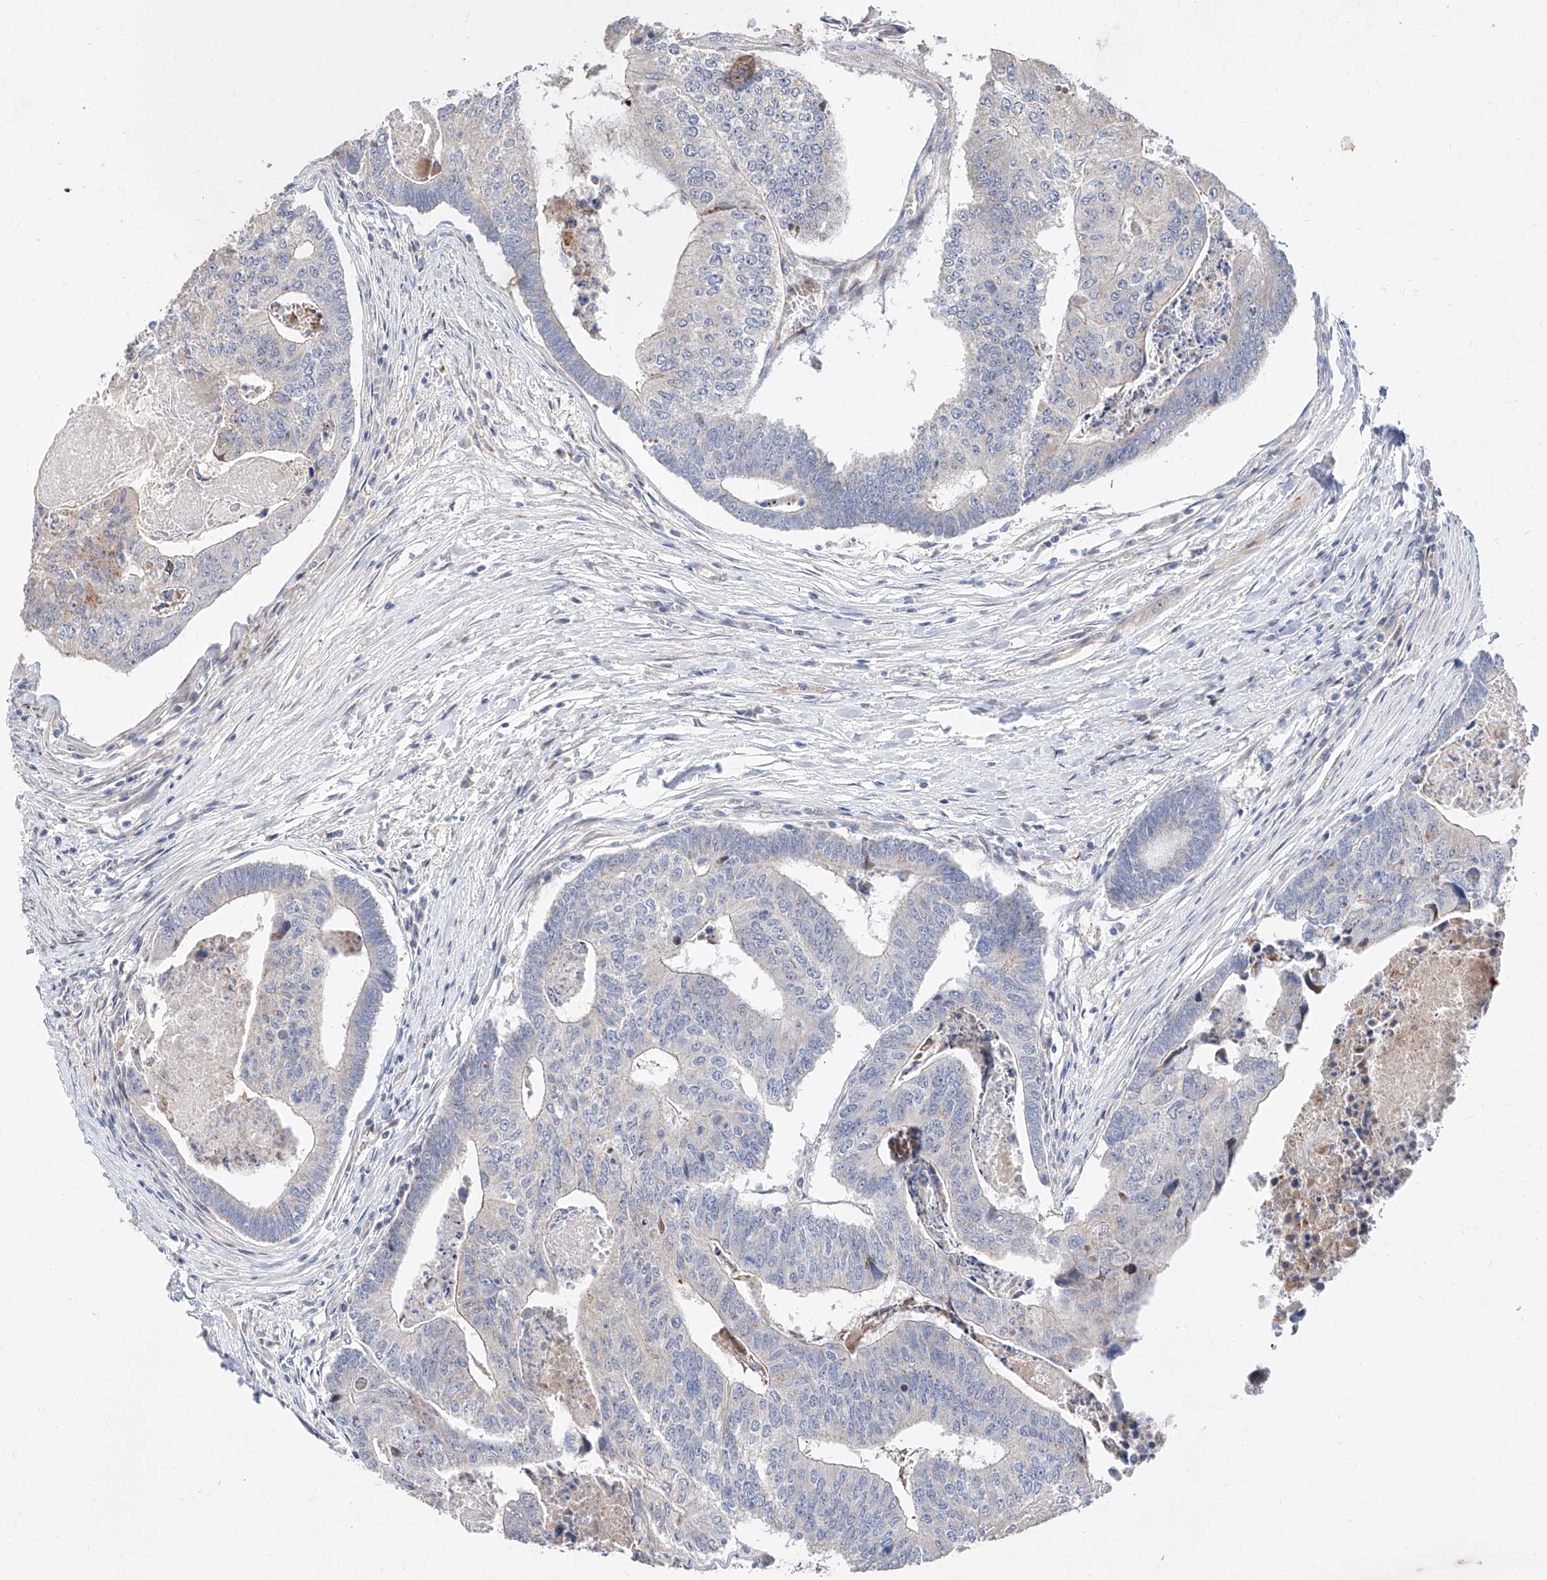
{"staining": {"intensity": "negative", "quantity": "none", "location": "none"}, "tissue": "colorectal cancer", "cell_type": "Tumor cells", "image_type": "cancer", "snomed": [{"axis": "morphology", "description": "Adenocarcinoma, NOS"}, {"axis": "topography", "description": "Colon"}], "caption": "A photomicrograph of human colorectal cancer is negative for staining in tumor cells. (DAB (3,3'-diaminobenzidine) immunohistochemistry (IHC), high magnification).", "gene": "FUCA2", "patient": {"sex": "female", "age": 67}}